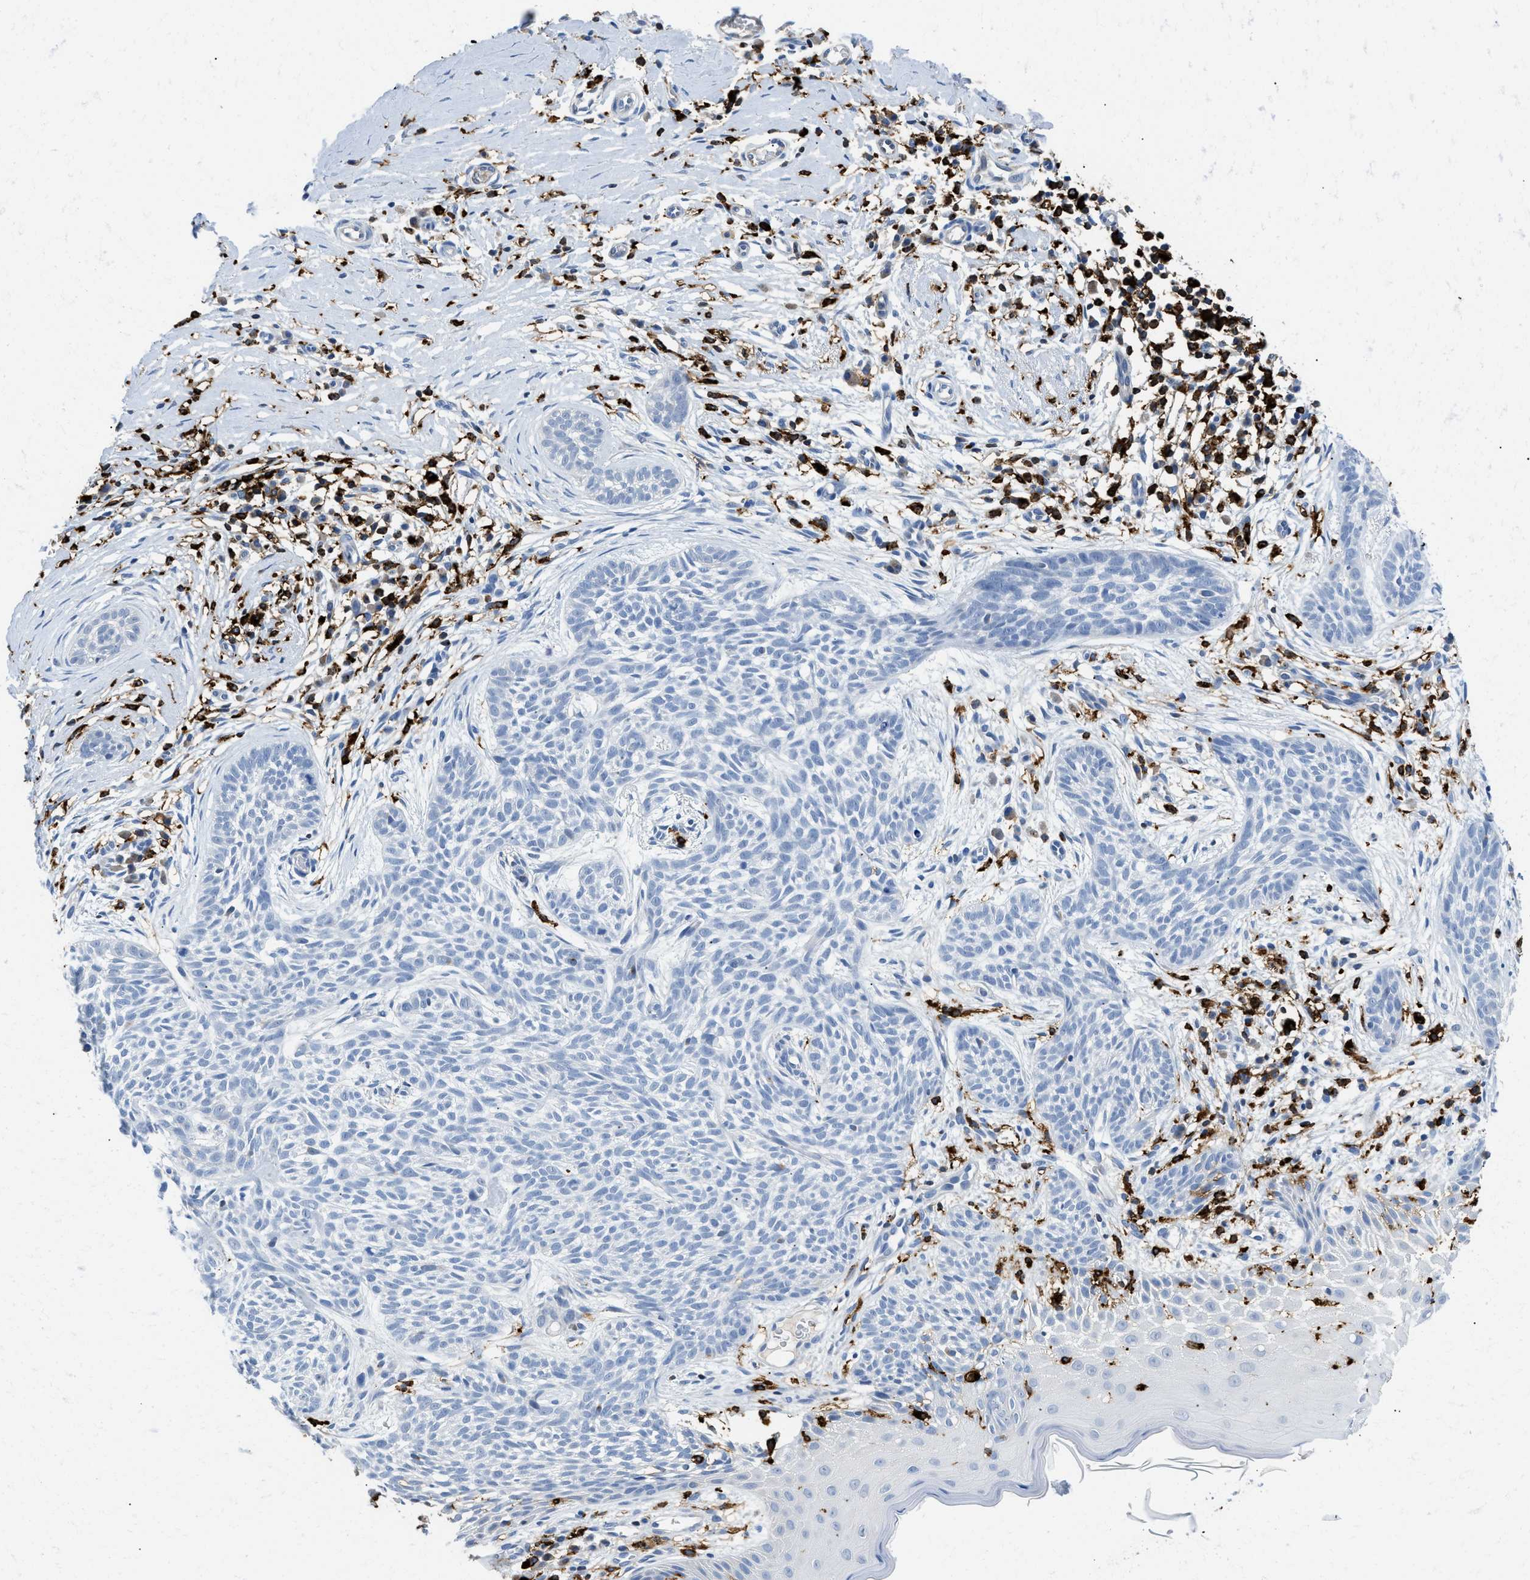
{"staining": {"intensity": "negative", "quantity": "none", "location": "none"}, "tissue": "skin cancer", "cell_type": "Tumor cells", "image_type": "cancer", "snomed": [{"axis": "morphology", "description": "Basal cell carcinoma"}, {"axis": "topography", "description": "Skin"}], "caption": "Tumor cells are negative for brown protein staining in basal cell carcinoma (skin). (DAB immunohistochemistry (IHC) visualized using brightfield microscopy, high magnification).", "gene": "CD226", "patient": {"sex": "female", "age": 59}}